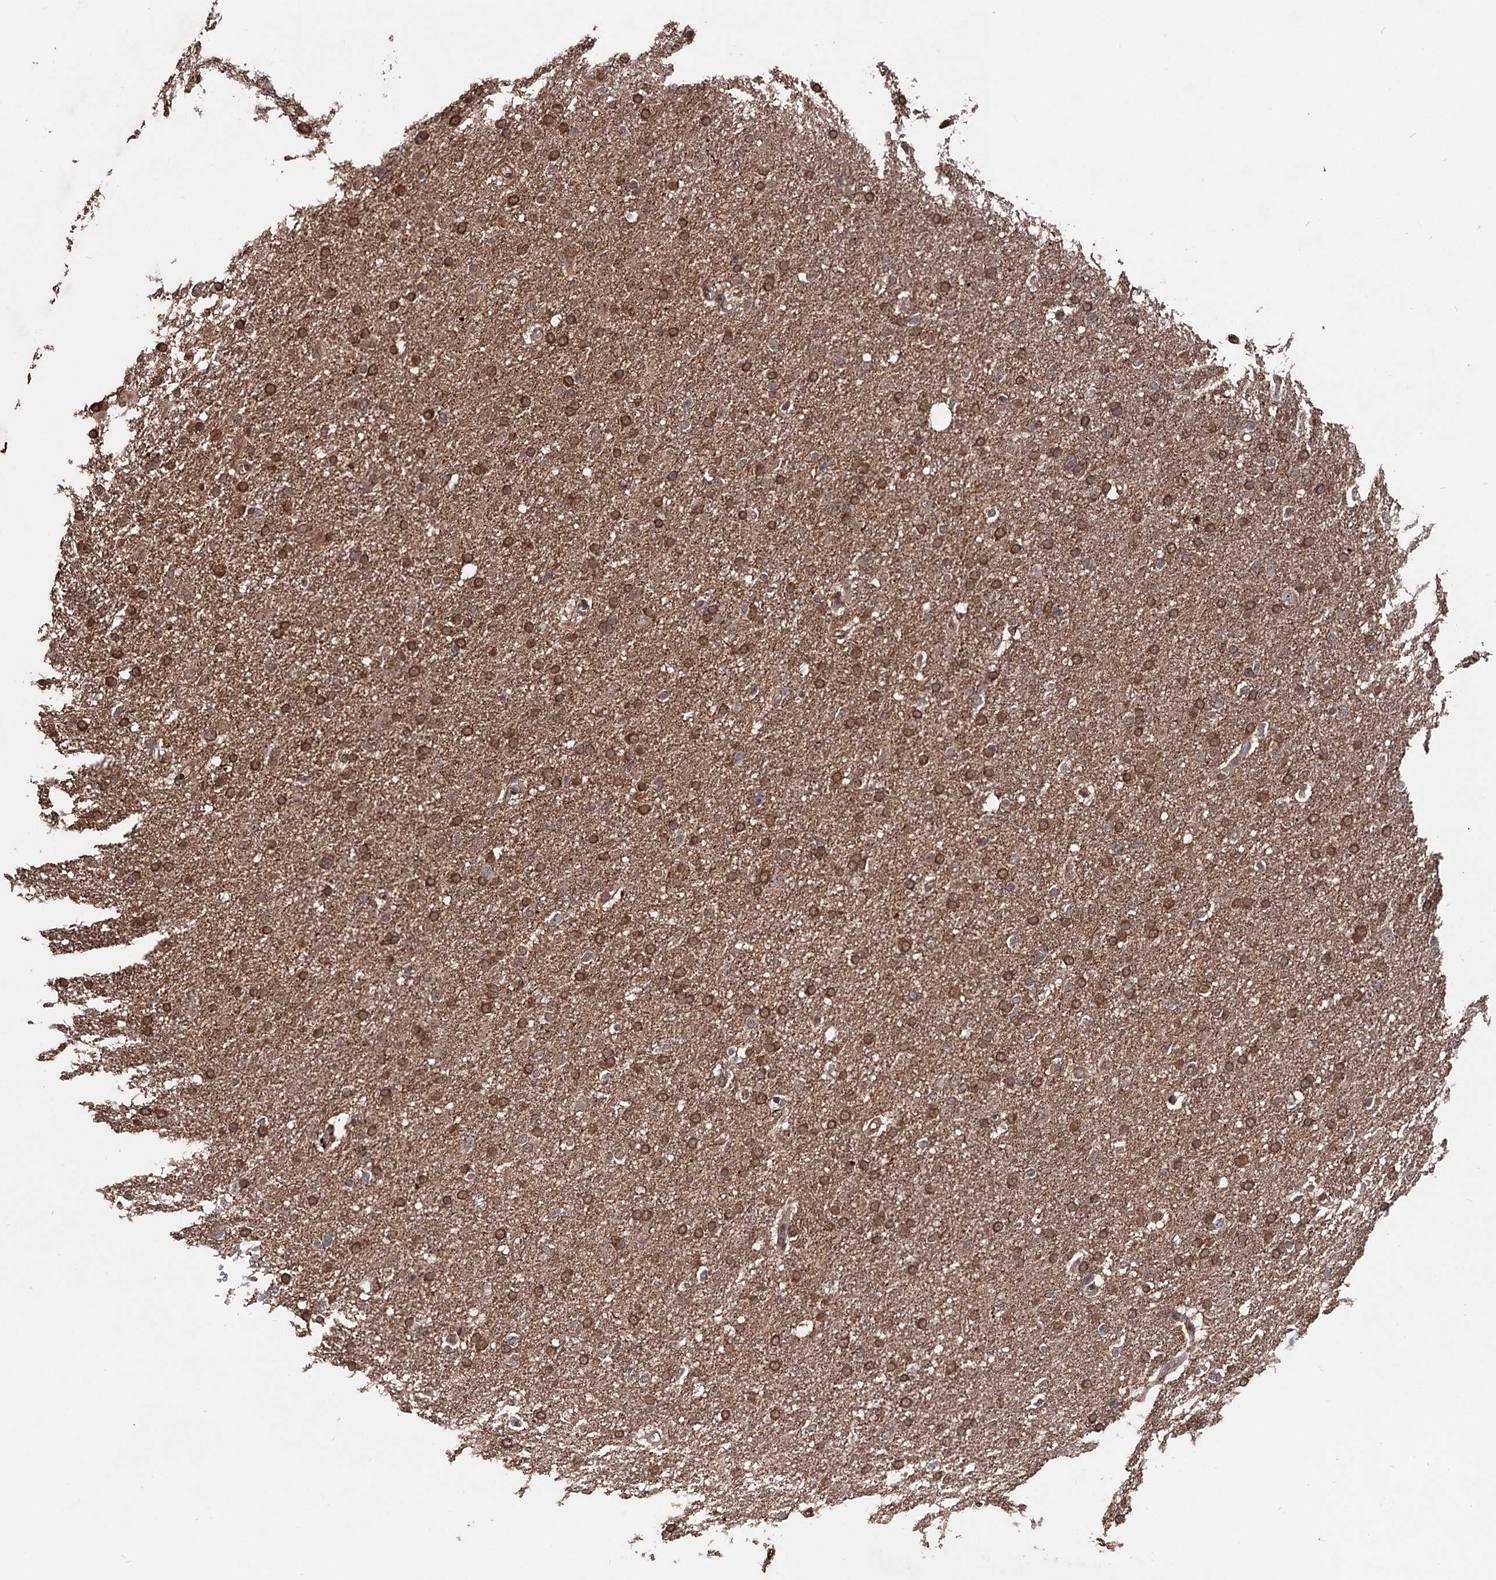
{"staining": {"intensity": "moderate", "quantity": ">75%", "location": "cytoplasmic/membranous,nuclear"}, "tissue": "glioma", "cell_type": "Tumor cells", "image_type": "cancer", "snomed": [{"axis": "morphology", "description": "Glioma, malignant, High grade"}, {"axis": "topography", "description": "Cerebral cortex"}], "caption": "IHC of human malignant glioma (high-grade) reveals medium levels of moderate cytoplasmic/membranous and nuclear positivity in approximately >75% of tumor cells.", "gene": "PIGB", "patient": {"sex": "female", "age": 36}}